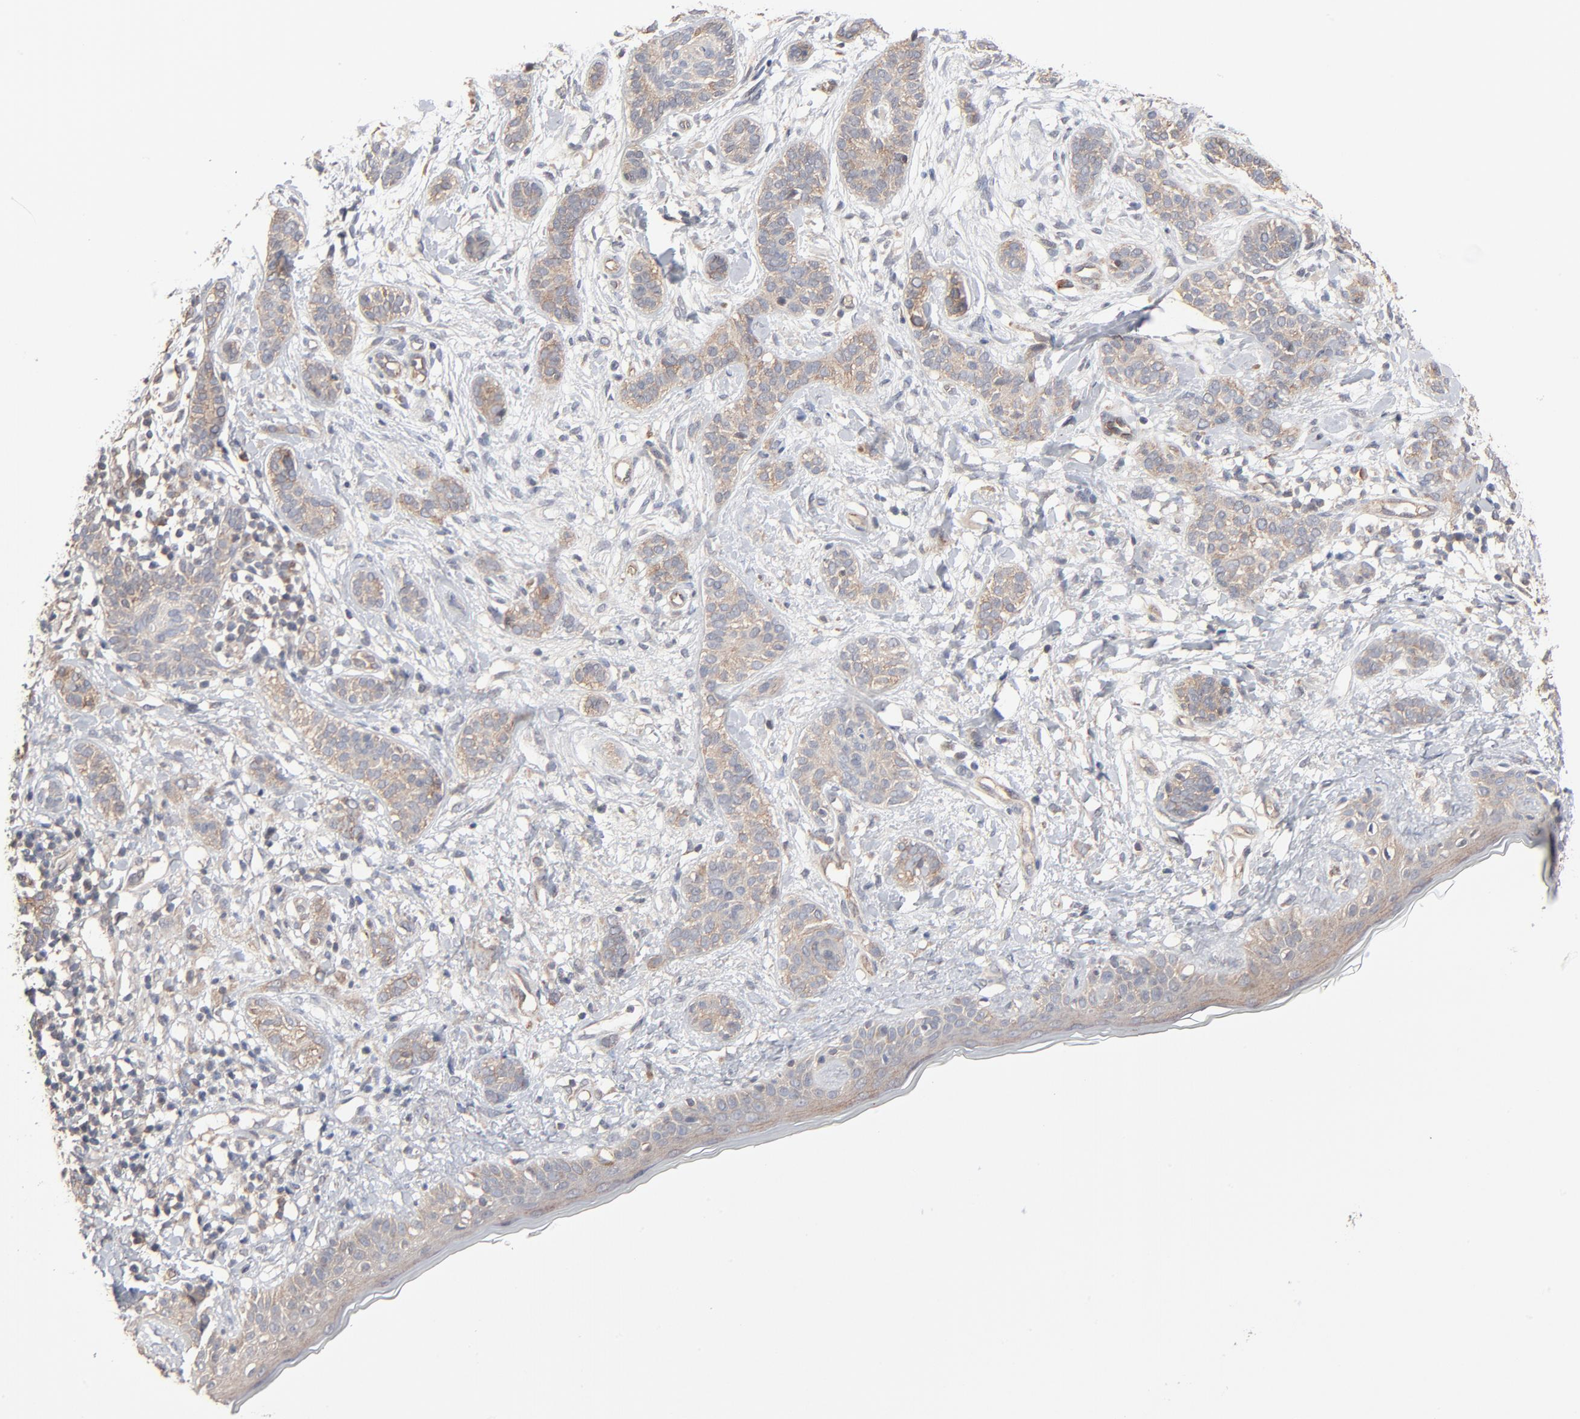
{"staining": {"intensity": "weak", "quantity": ">75%", "location": "cytoplasmic/membranous"}, "tissue": "skin cancer", "cell_type": "Tumor cells", "image_type": "cancer", "snomed": [{"axis": "morphology", "description": "Normal tissue, NOS"}, {"axis": "morphology", "description": "Basal cell carcinoma"}, {"axis": "topography", "description": "Skin"}], "caption": "The photomicrograph reveals staining of skin cancer, revealing weak cytoplasmic/membranous protein expression (brown color) within tumor cells.", "gene": "ABLIM3", "patient": {"sex": "male", "age": 63}}